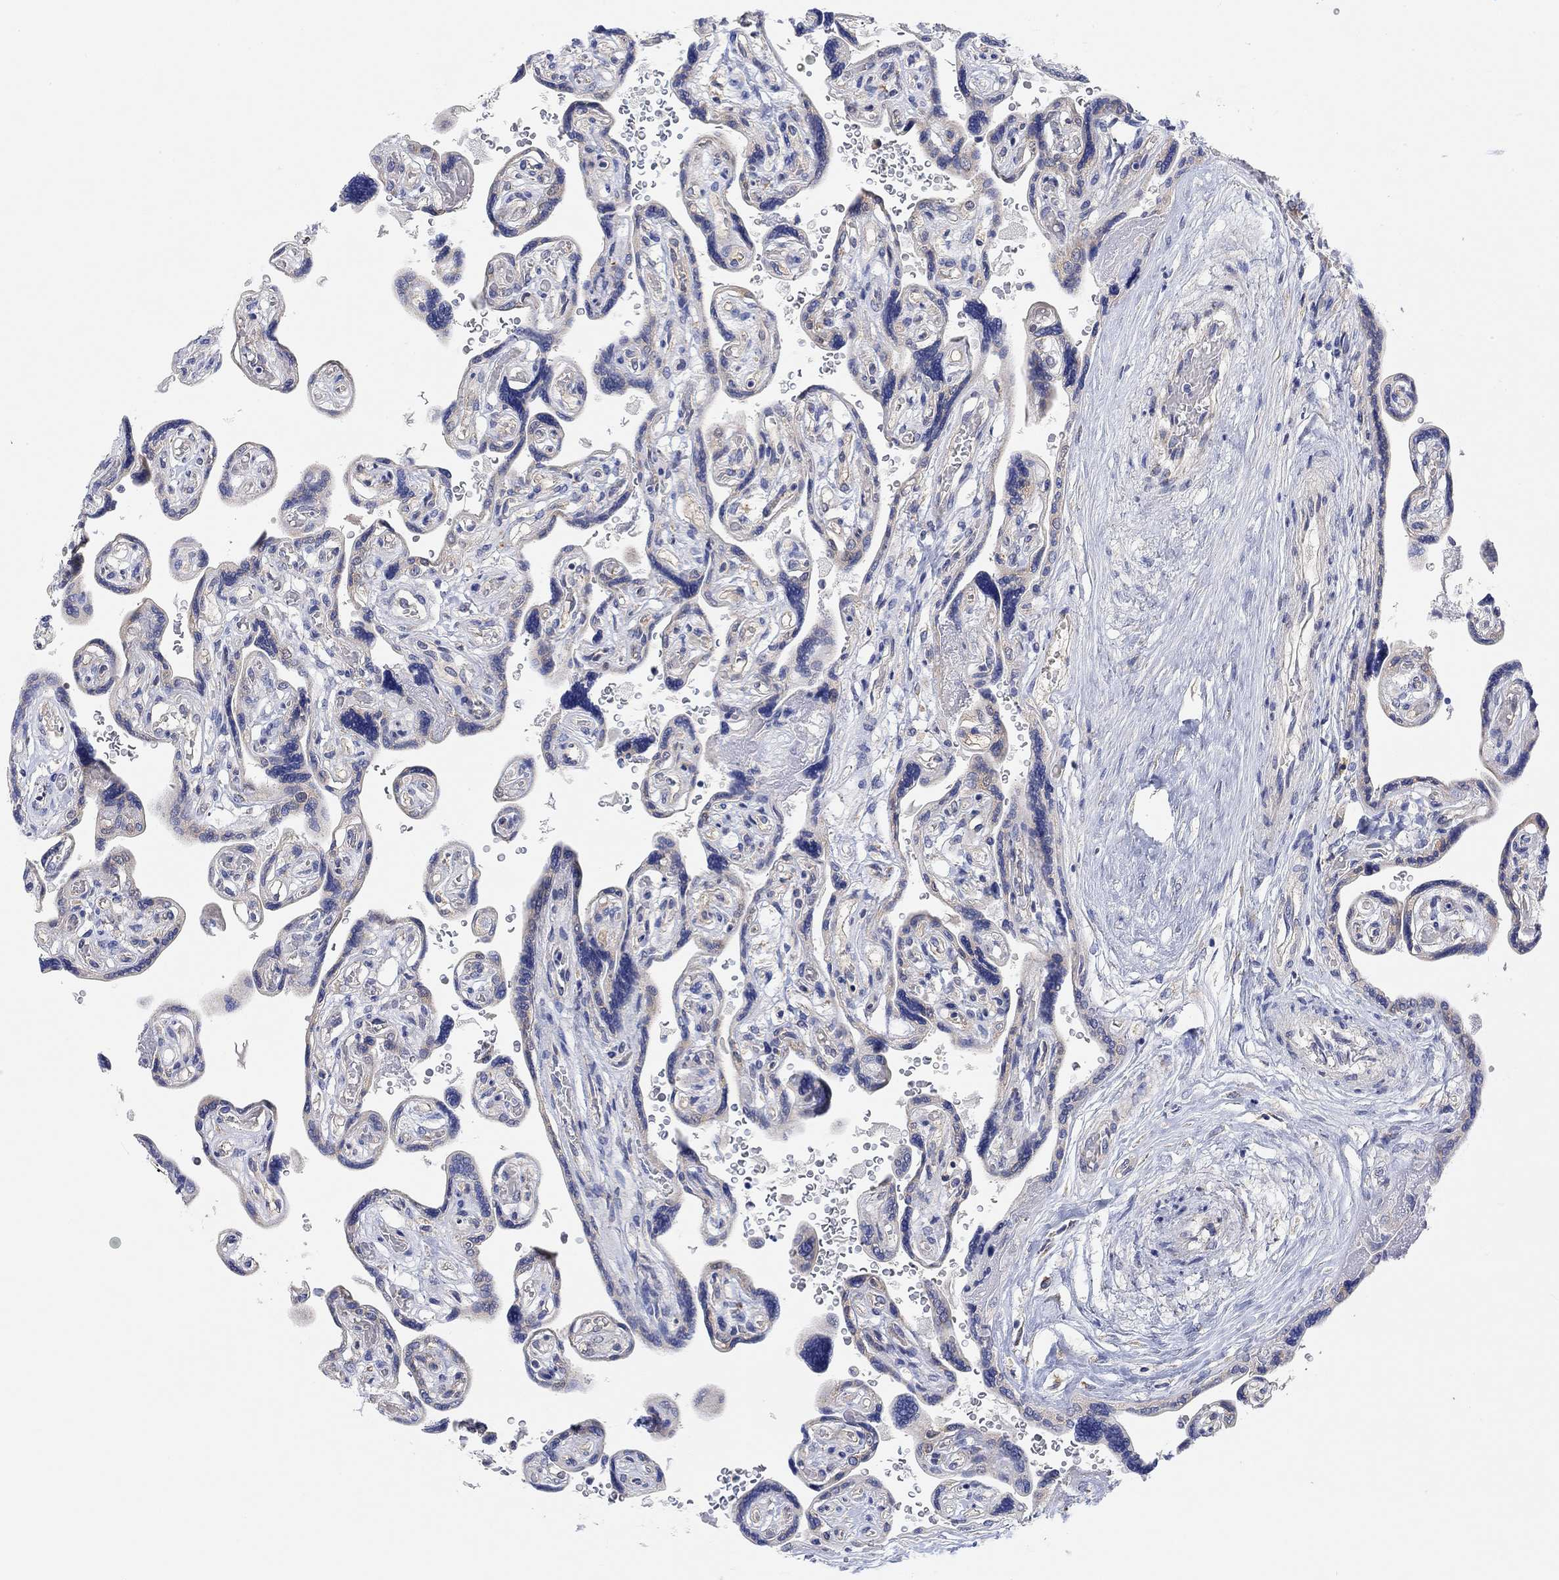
{"staining": {"intensity": "weak", "quantity": "25%-75%", "location": "cytoplasmic/membranous"}, "tissue": "placenta", "cell_type": "Decidual cells", "image_type": "normal", "snomed": [{"axis": "morphology", "description": "Normal tissue, NOS"}, {"axis": "topography", "description": "Placenta"}], "caption": "This is an image of immunohistochemistry staining of benign placenta, which shows weak expression in the cytoplasmic/membranous of decidual cells.", "gene": "RGS1", "patient": {"sex": "female", "age": 32}}